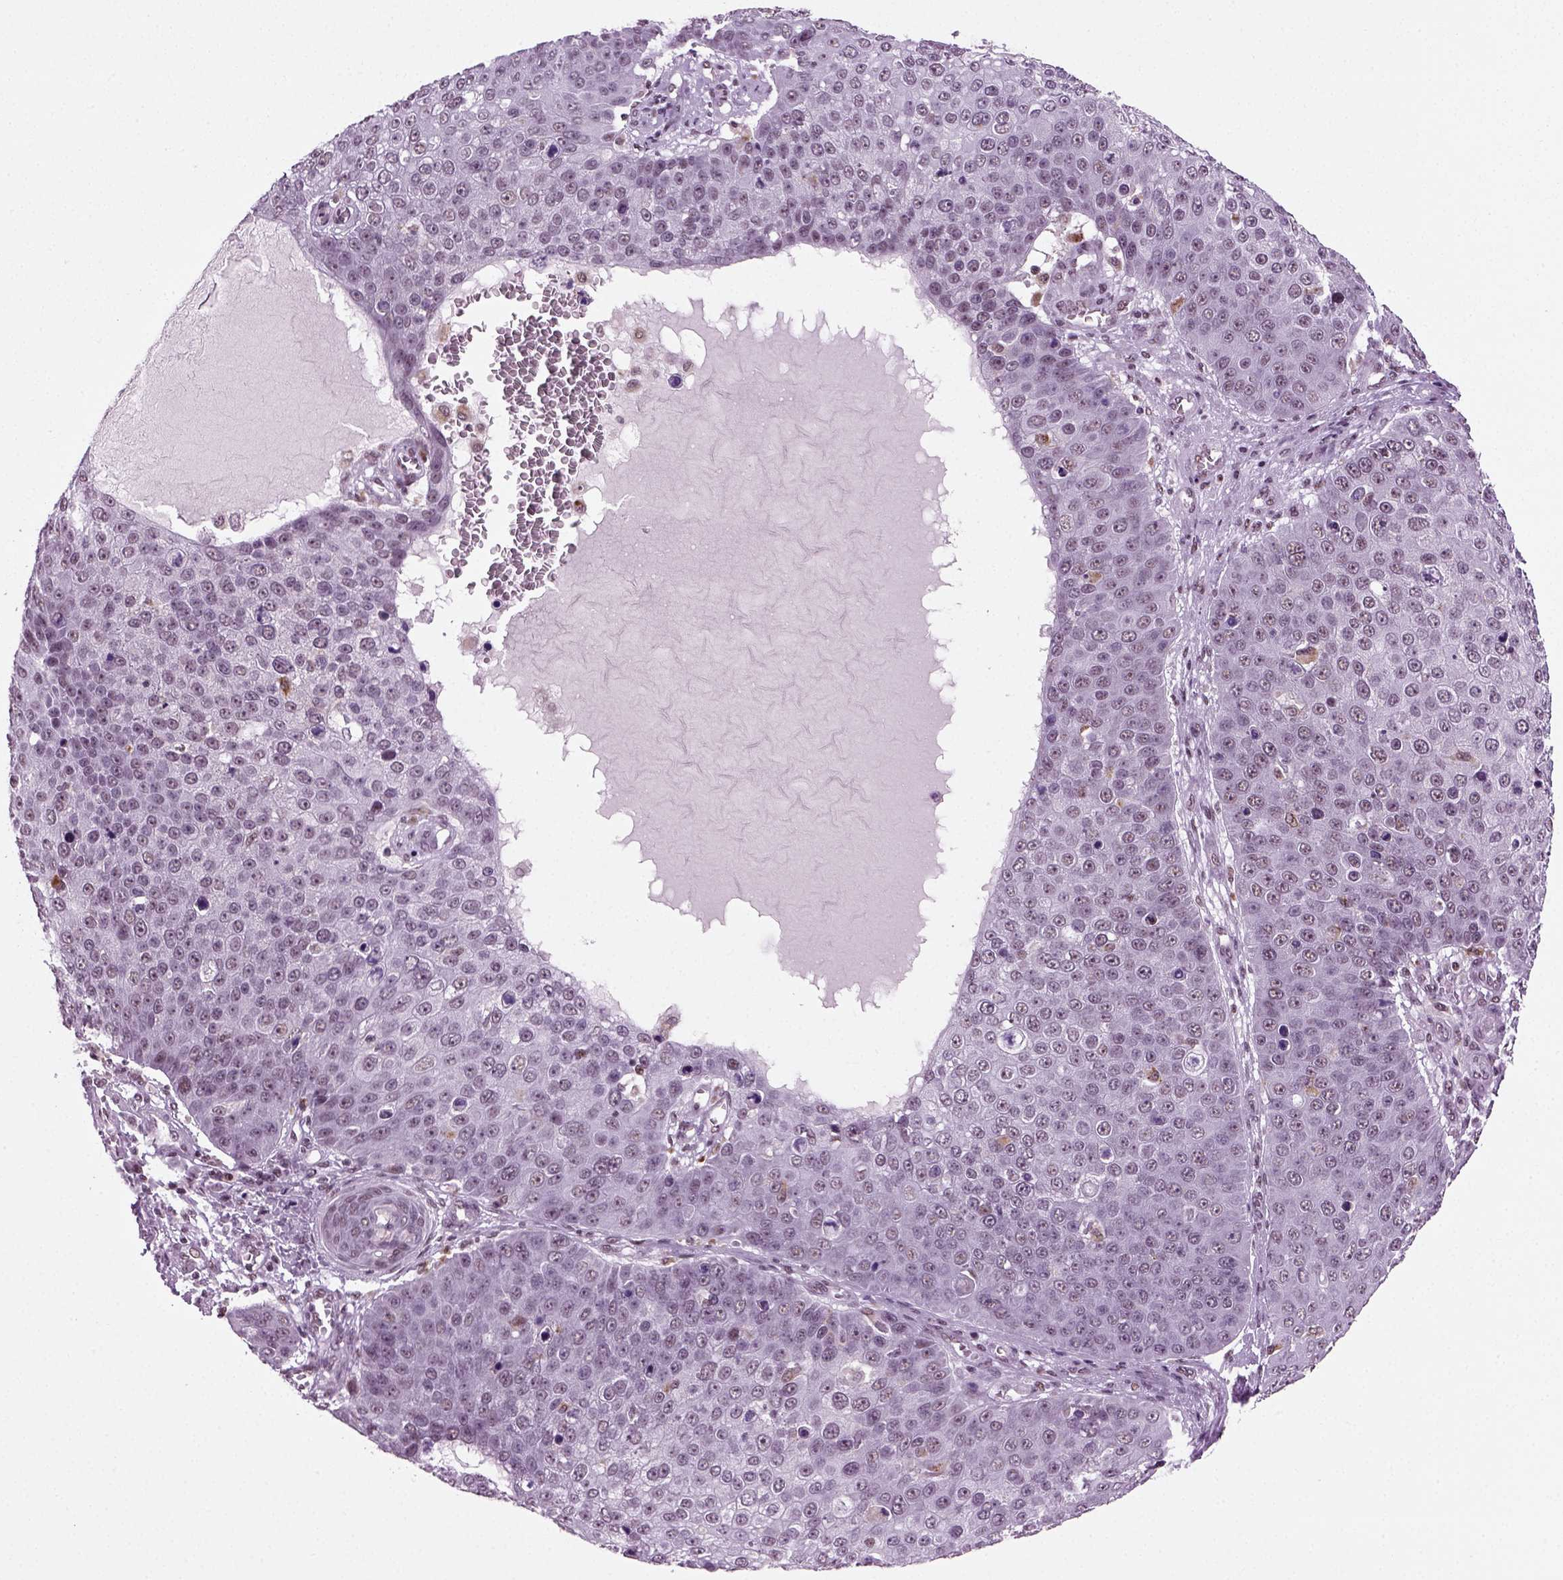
{"staining": {"intensity": "negative", "quantity": "none", "location": "none"}, "tissue": "skin cancer", "cell_type": "Tumor cells", "image_type": "cancer", "snomed": [{"axis": "morphology", "description": "Squamous cell carcinoma, NOS"}, {"axis": "topography", "description": "Skin"}], "caption": "IHC of human squamous cell carcinoma (skin) displays no staining in tumor cells.", "gene": "RCOR3", "patient": {"sex": "male", "age": 71}}